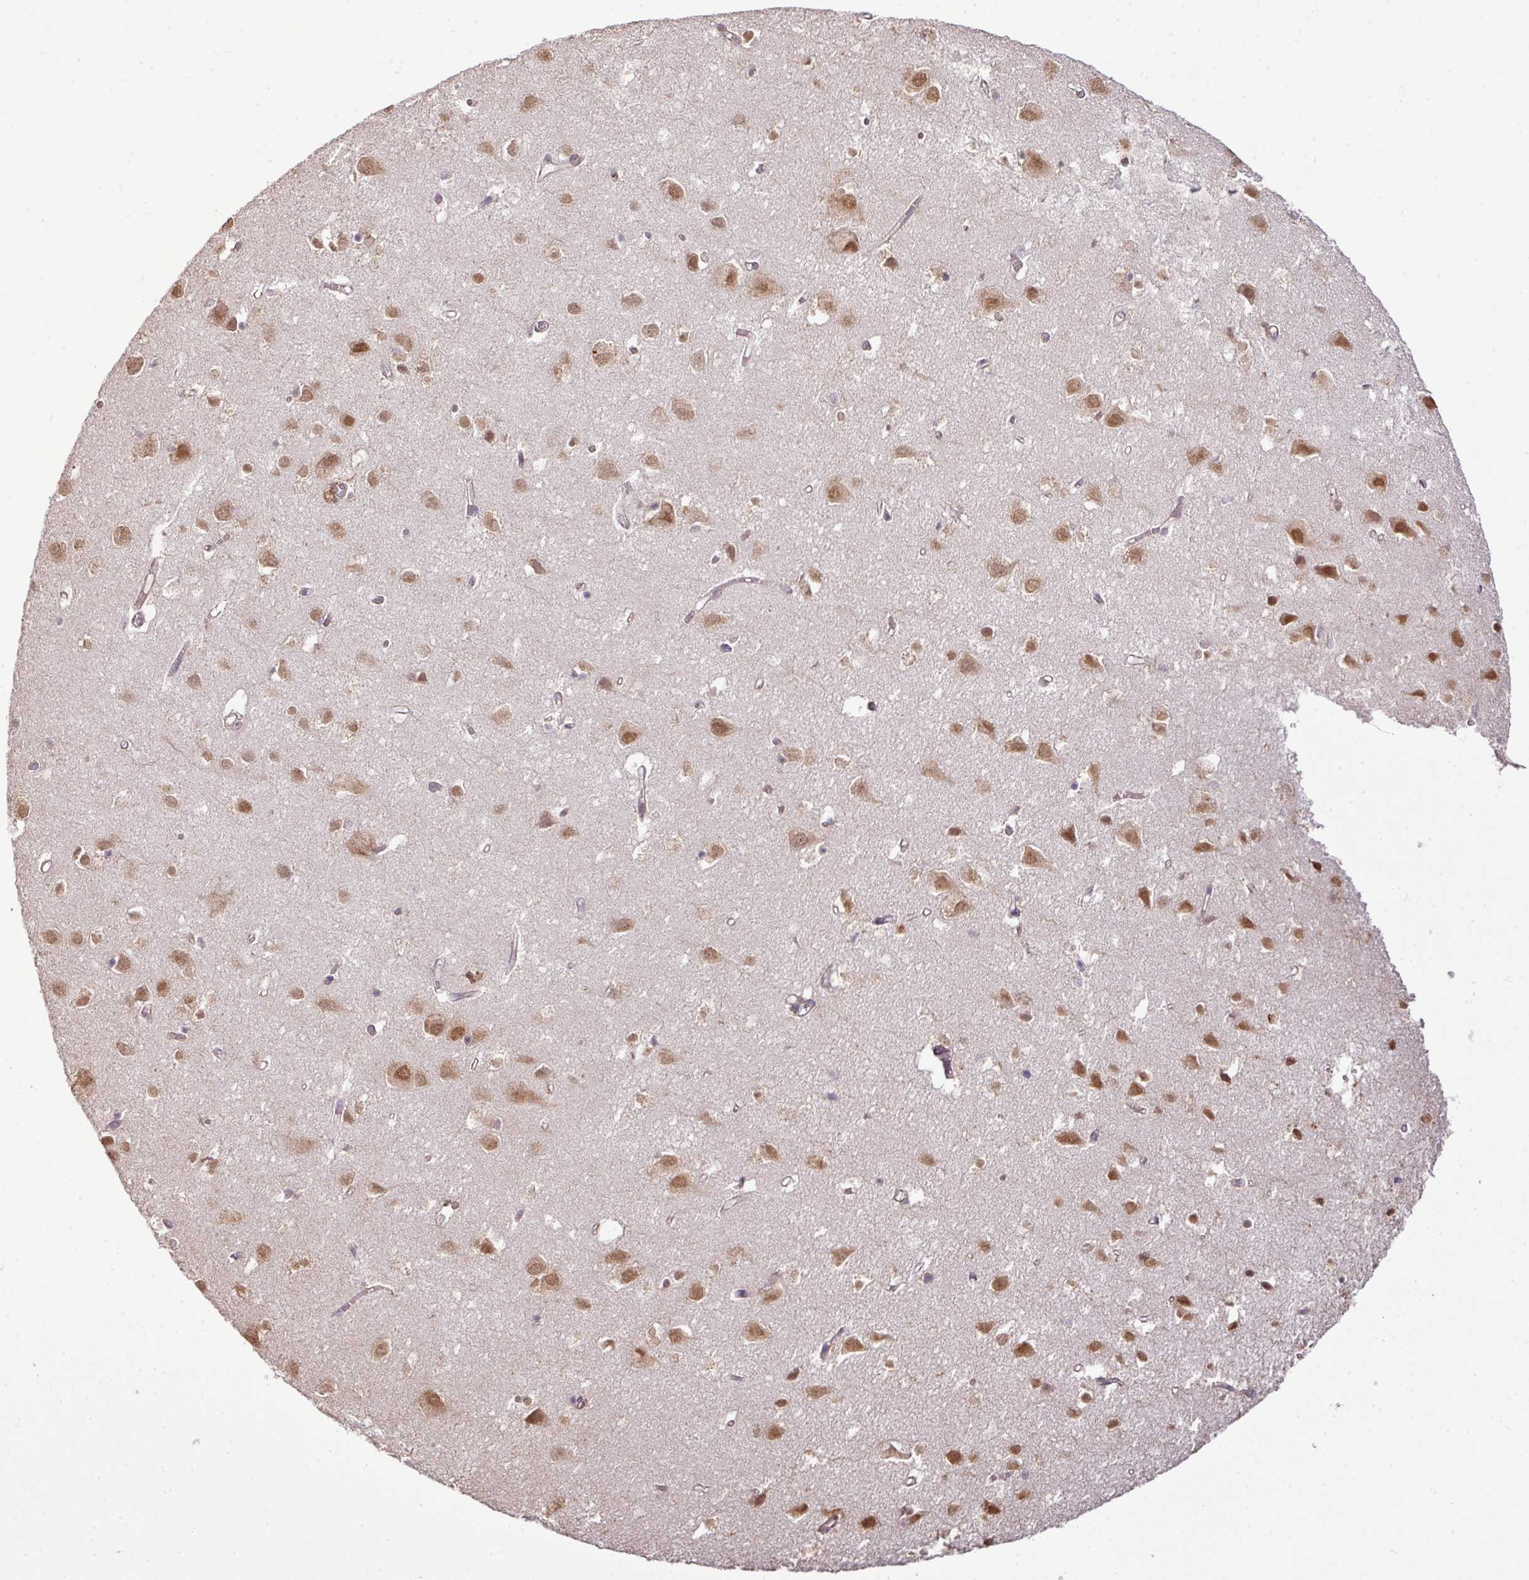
{"staining": {"intensity": "weak", "quantity": "25%-75%", "location": "cytoplasmic/membranous"}, "tissue": "cerebral cortex", "cell_type": "Endothelial cells", "image_type": "normal", "snomed": [{"axis": "morphology", "description": "Normal tissue, NOS"}, {"axis": "topography", "description": "Cerebral cortex"}], "caption": "The photomicrograph exhibits immunohistochemical staining of benign cerebral cortex. There is weak cytoplasmic/membranous expression is seen in about 25%-75% of endothelial cells. The staining is performed using DAB brown chromogen to label protein expression. The nuclei are counter-stained blue using hematoxylin.", "gene": "DNAAF4", "patient": {"sex": "male", "age": 70}}